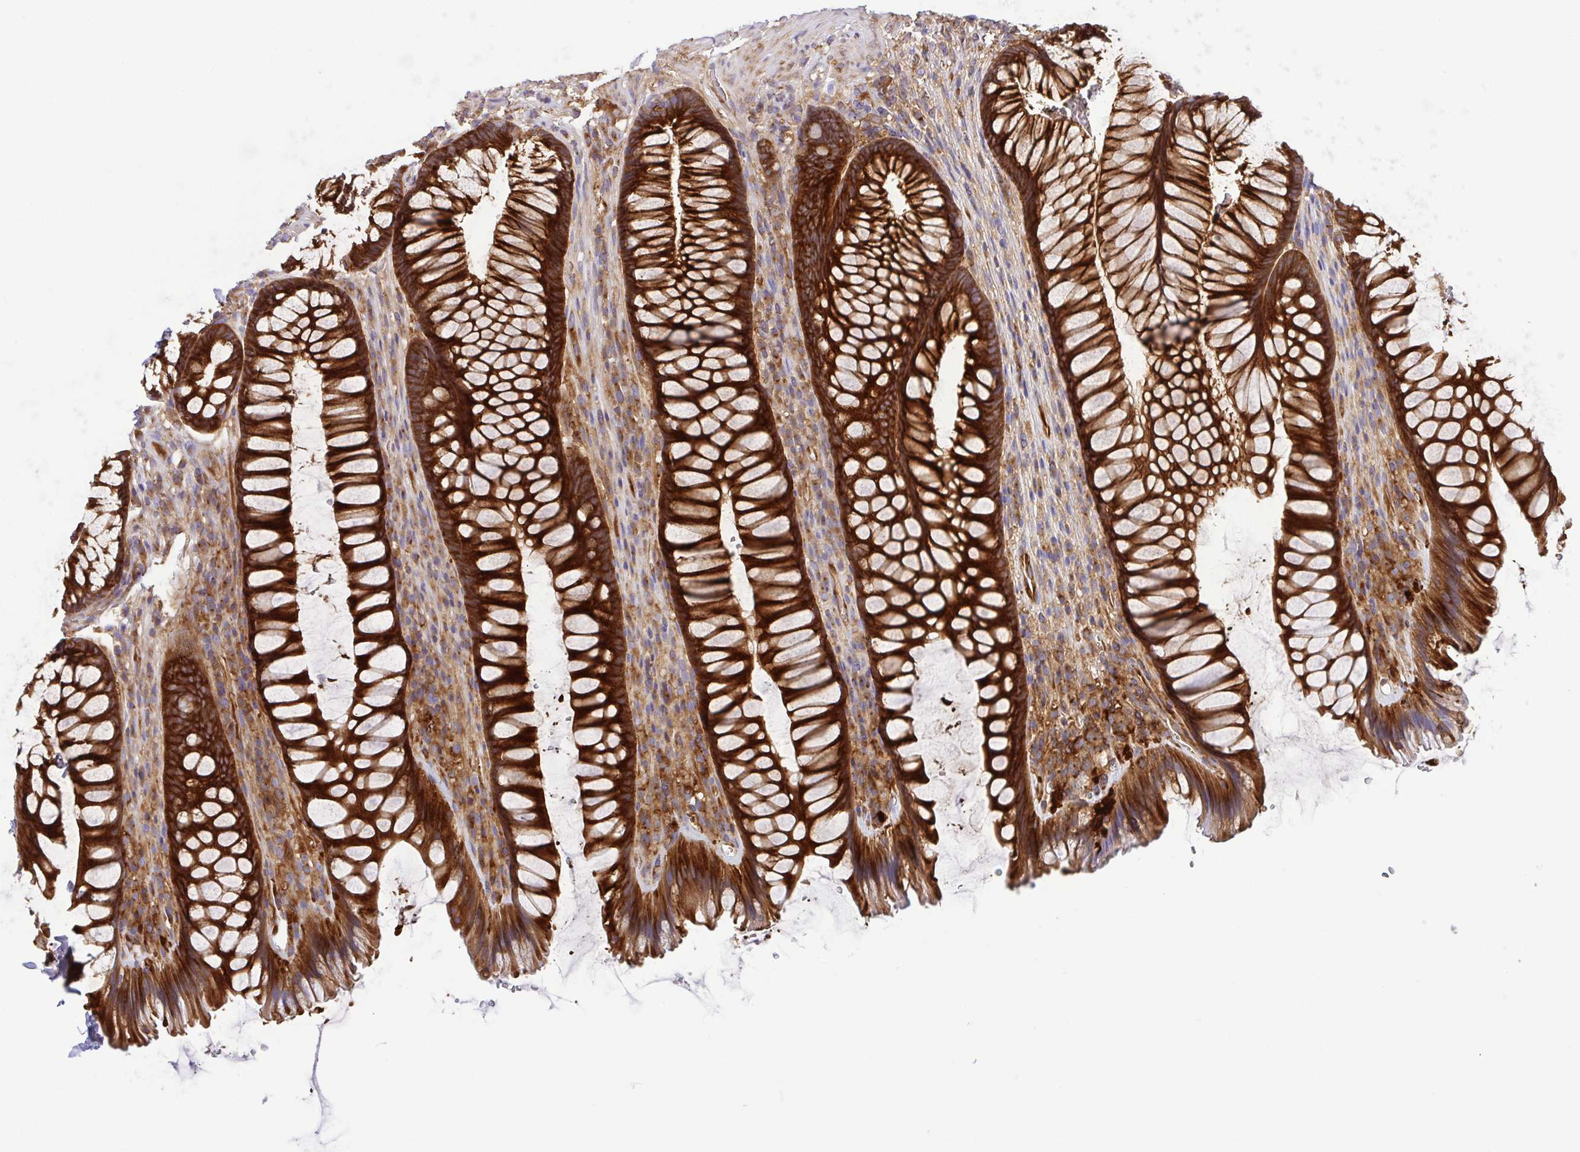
{"staining": {"intensity": "strong", "quantity": ">75%", "location": "cytoplasmic/membranous"}, "tissue": "rectum", "cell_type": "Glandular cells", "image_type": "normal", "snomed": [{"axis": "morphology", "description": "Normal tissue, NOS"}, {"axis": "topography", "description": "Rectum"}], "caption": "Immunohistochemistry (IHC) (DAB (3,3'-diaminobenzidine)) staining of benign rectum reveals strong cytoplasmic/membranous protein staining in approximately >75% of glandular cells.", "gene": "KIF5B", "patient": {"sex": "male", "age": 53}}